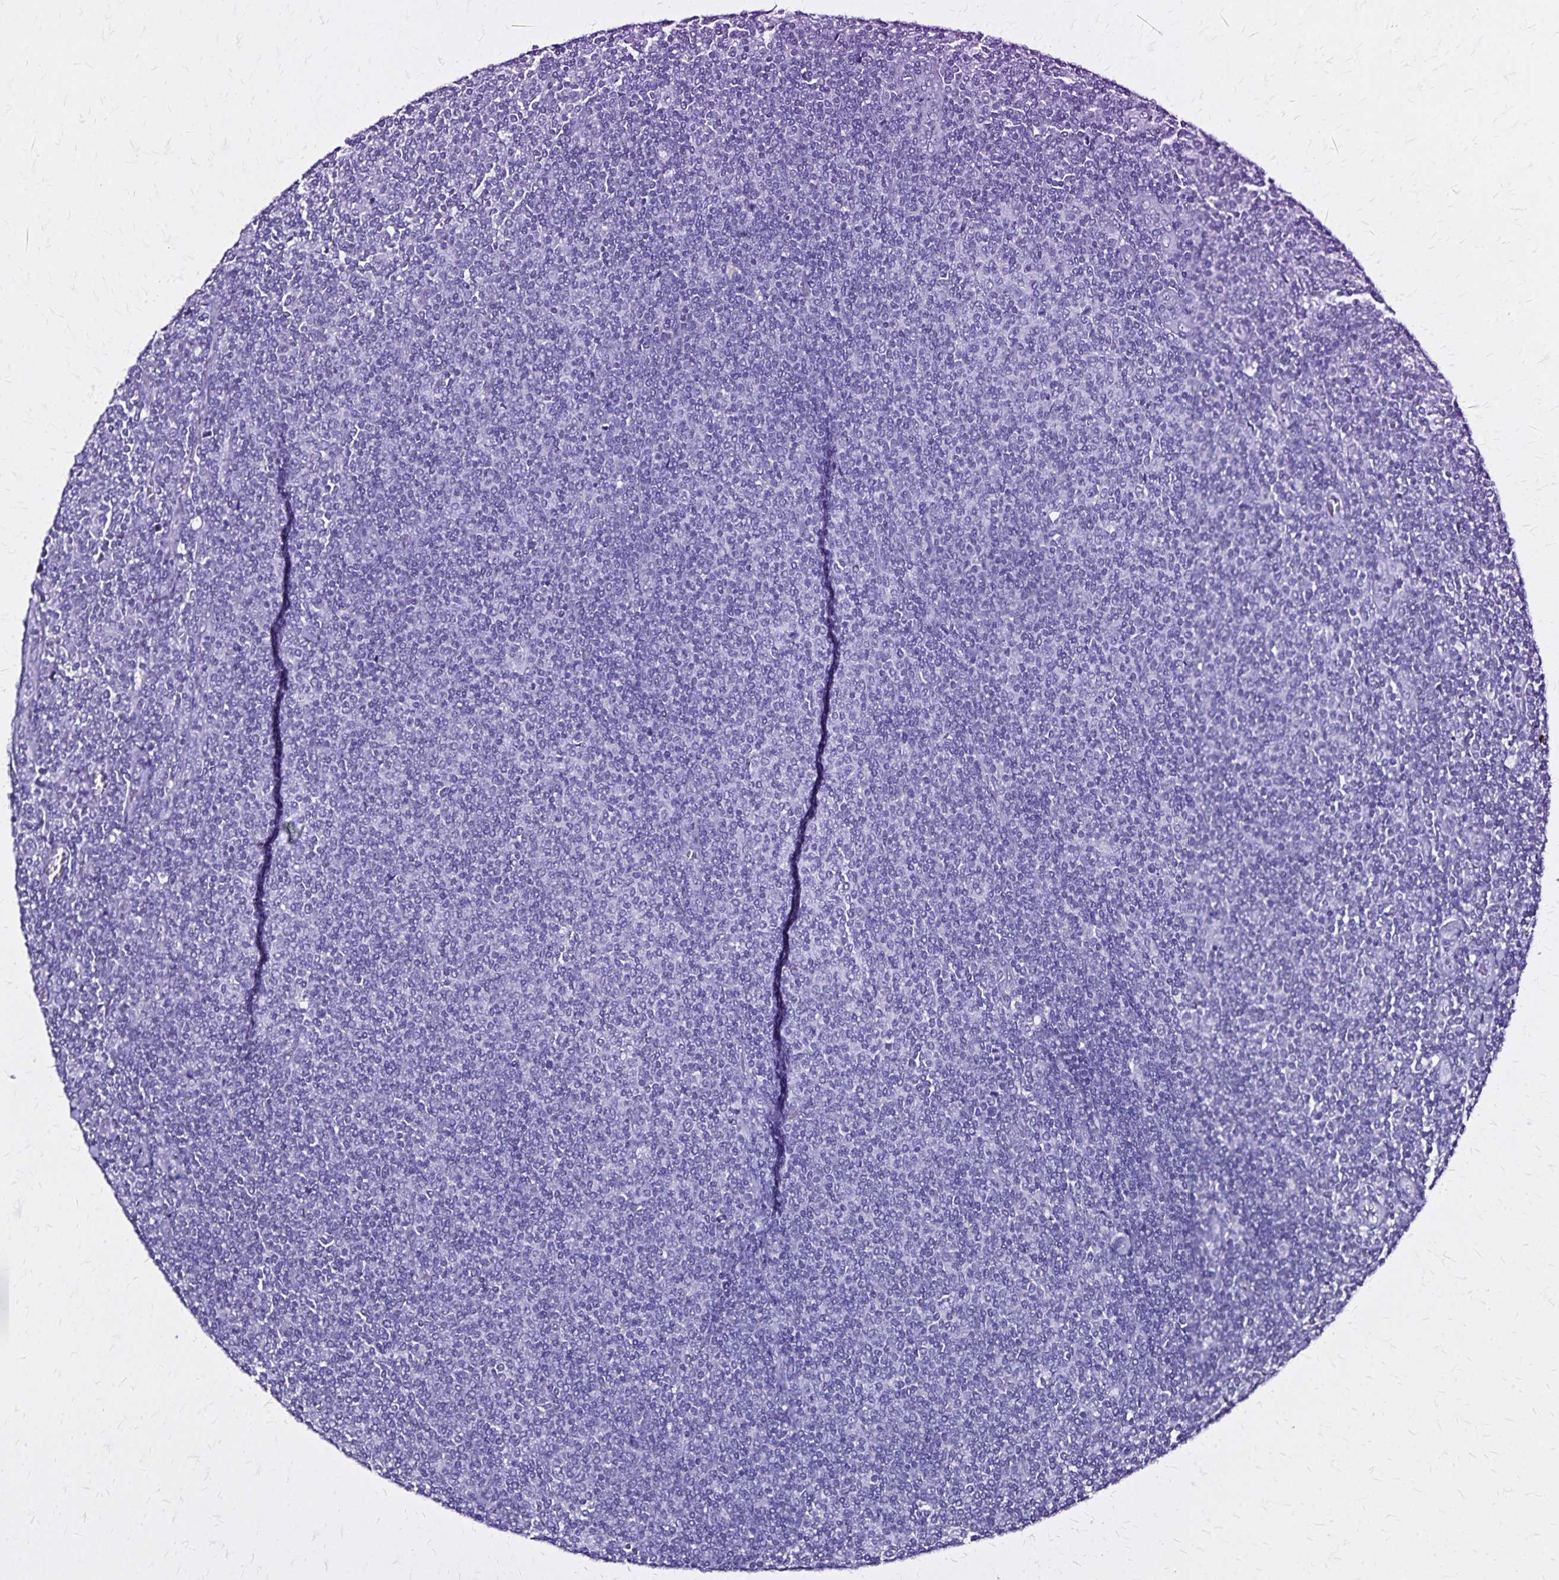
{"staining": {"intensity": "negative", "quantity": "none", "location": "none"}, "tissue": "lymphoma", "cell_type": "Tumor cells", "image_type": "cancer", "snomed": [{"axis": "morphology", "description": "Malignant lymphoma, non-Hodgkin's type, Low grade"}, {"axis": "topography", "description": "Lymph node"}], "caption": "High magnification brightfield microscopy of low-grade malignant lymphoma, non-Hodgkin's type stained with DAB (brown) and counterstained with hematoxylin (blue): tumor cells show no significant staining. (Stains: DAB immunohistochemistry with hematoxylin counter stain, Microscopy: brightfield microscopy at high magnification).", "gene": "KRT2", "patient": {"sex": "male", "age": 52}}